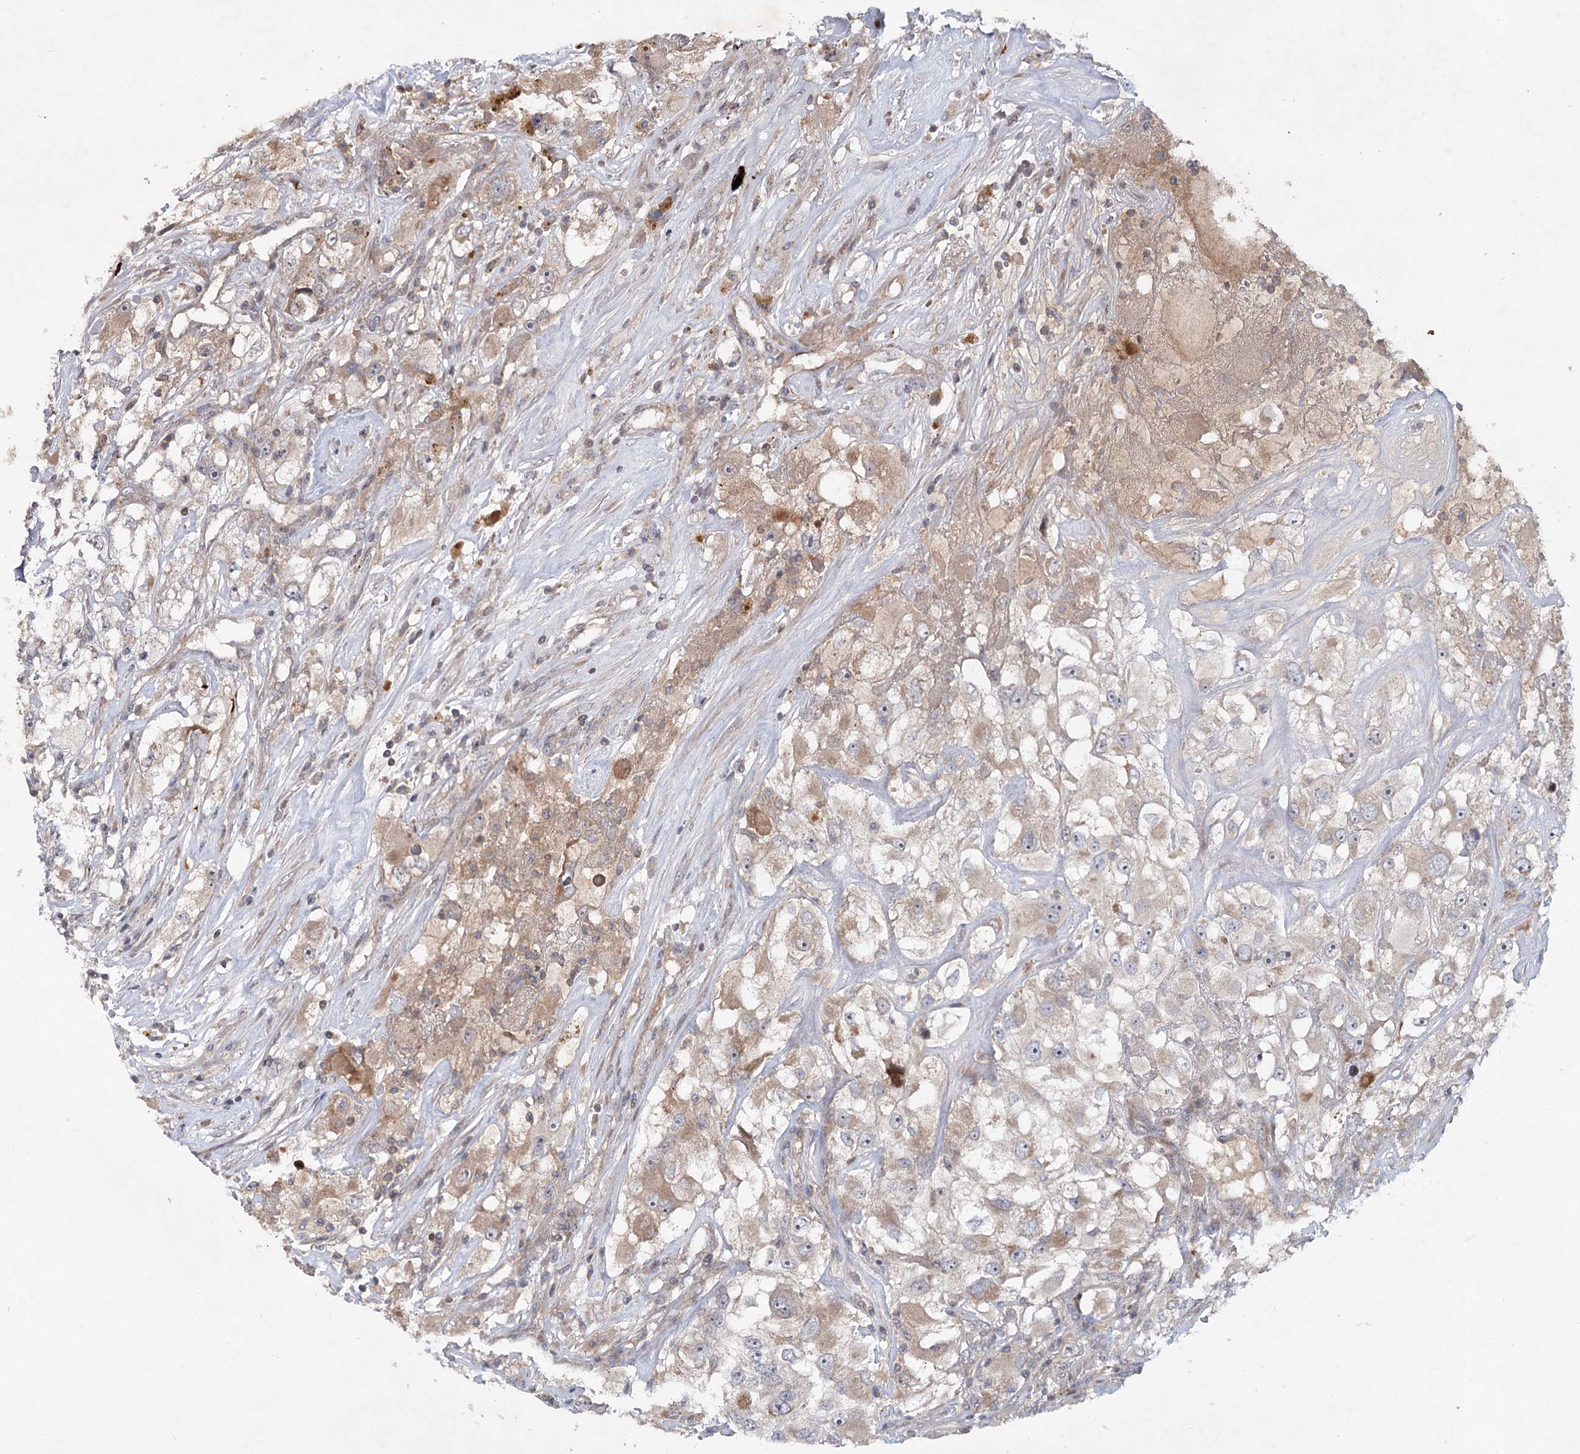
{"staining": {"intensity": "weak", "quantity": ">75%", "location": "cytoplasmic/membranous"}, "tissue": "renal cancer", "cell_type": "Tumor cells", "image_type": "cancer", "snomed": [{"axis": "morphology", "description": "Adenocarcinoma, NOS"}, {"axis": "topography", "description": "Kidney"}], "caption": "Human renal cancer stained with a brown dye reveals weak cytoplasmic/membranous positive staining in about >75% of tumor cells.", "gene": "MAP3K13", "patient": {"sex": "female", "age": 52}}